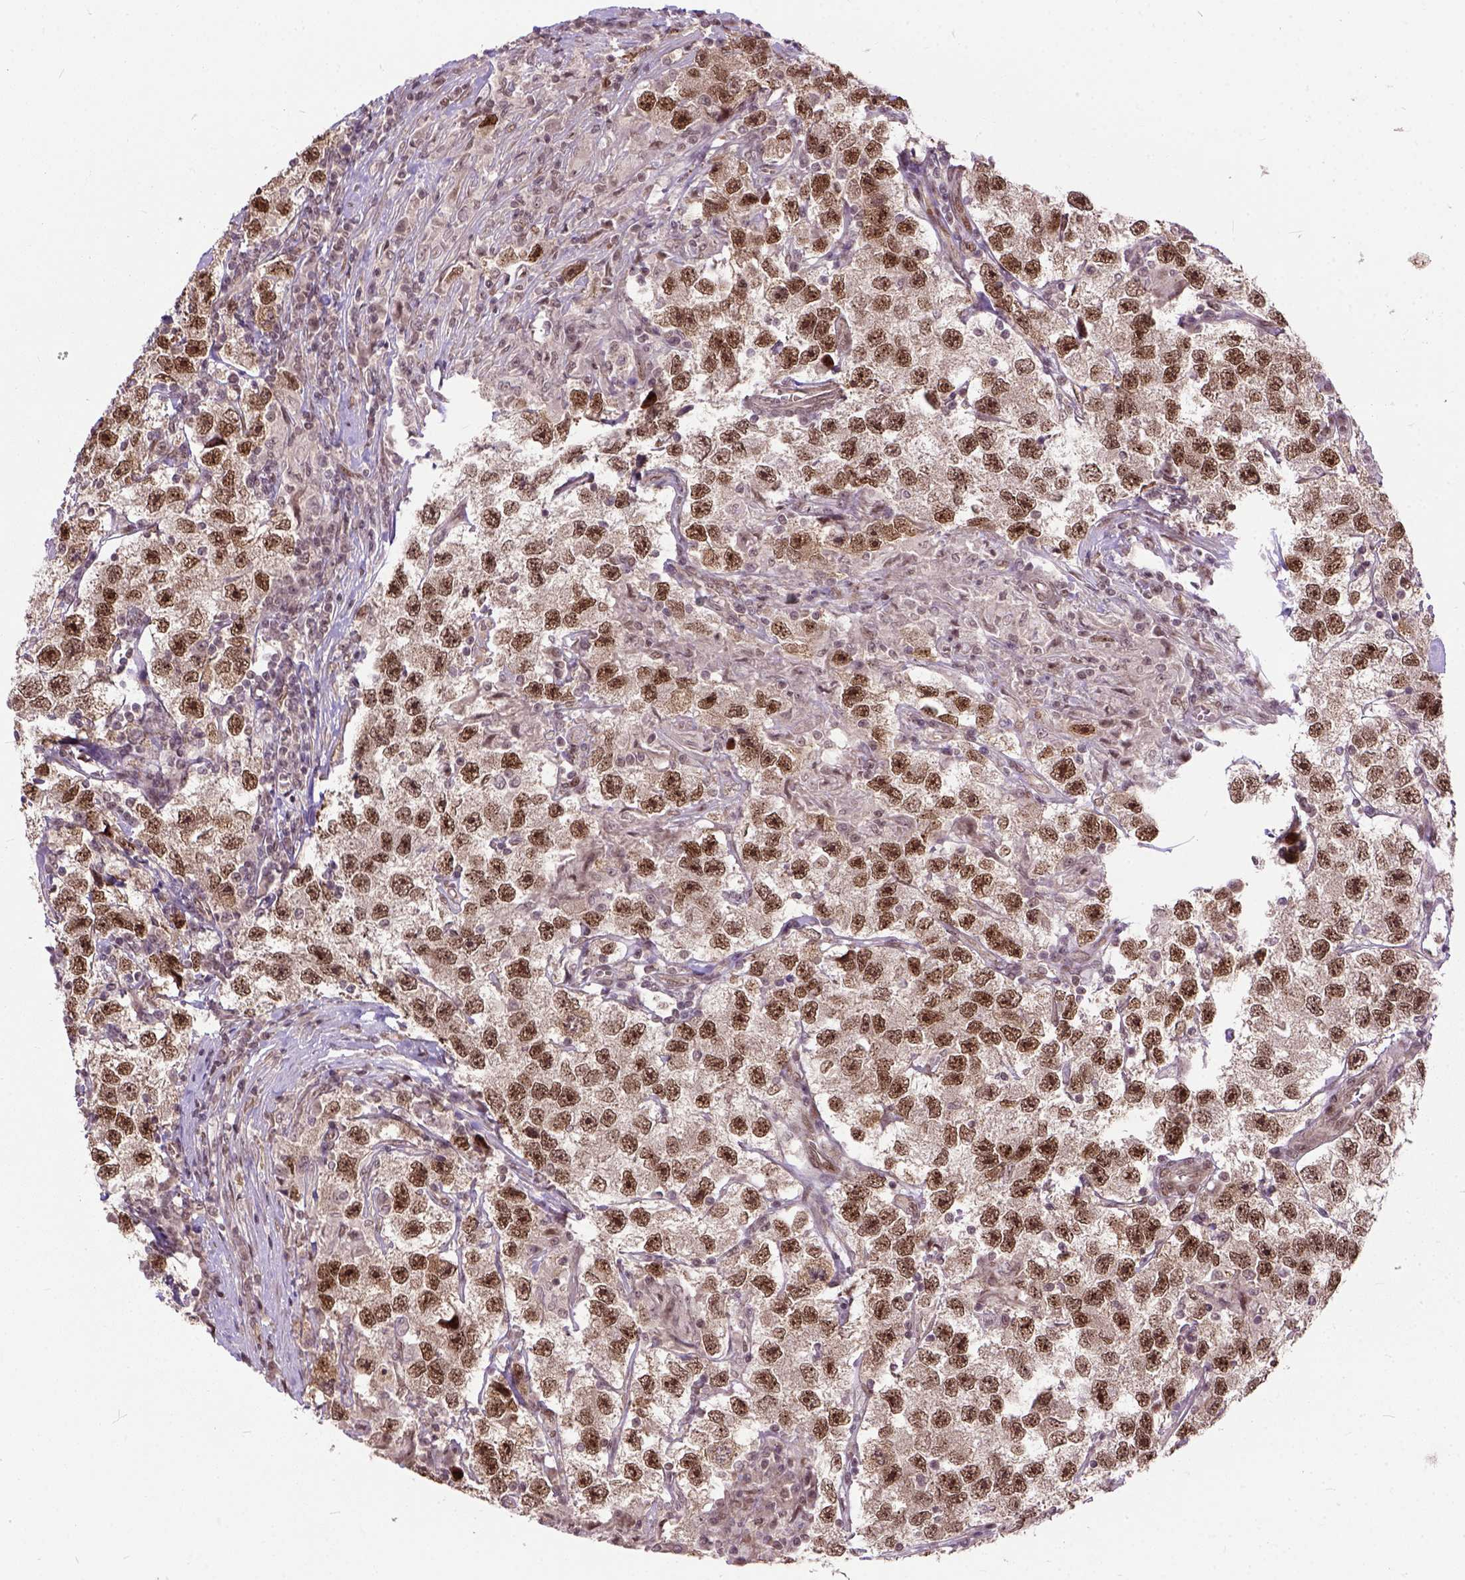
{"staining": {"intensity": "moderate", "quantity": ">75%", "location": "nuclear"}, "tissue": "testis cancer", "cell_type": "Tumor cells", "image_type": "cancer", "snomed": [{"axis": "morphology", "description": "Seminoma, NOS"}, {"axis": "topography", "description": "Testis"}], "caption": "This image demonstrates testis cancer (seminoma) stained with IHC to label a protein in brown. The nuclear of tumor cells show moderate positivity for the protein. Nuclei are counter-stained blue.", "gene": "ZNF630", "patient": {"sex": "male", "age": 26}}